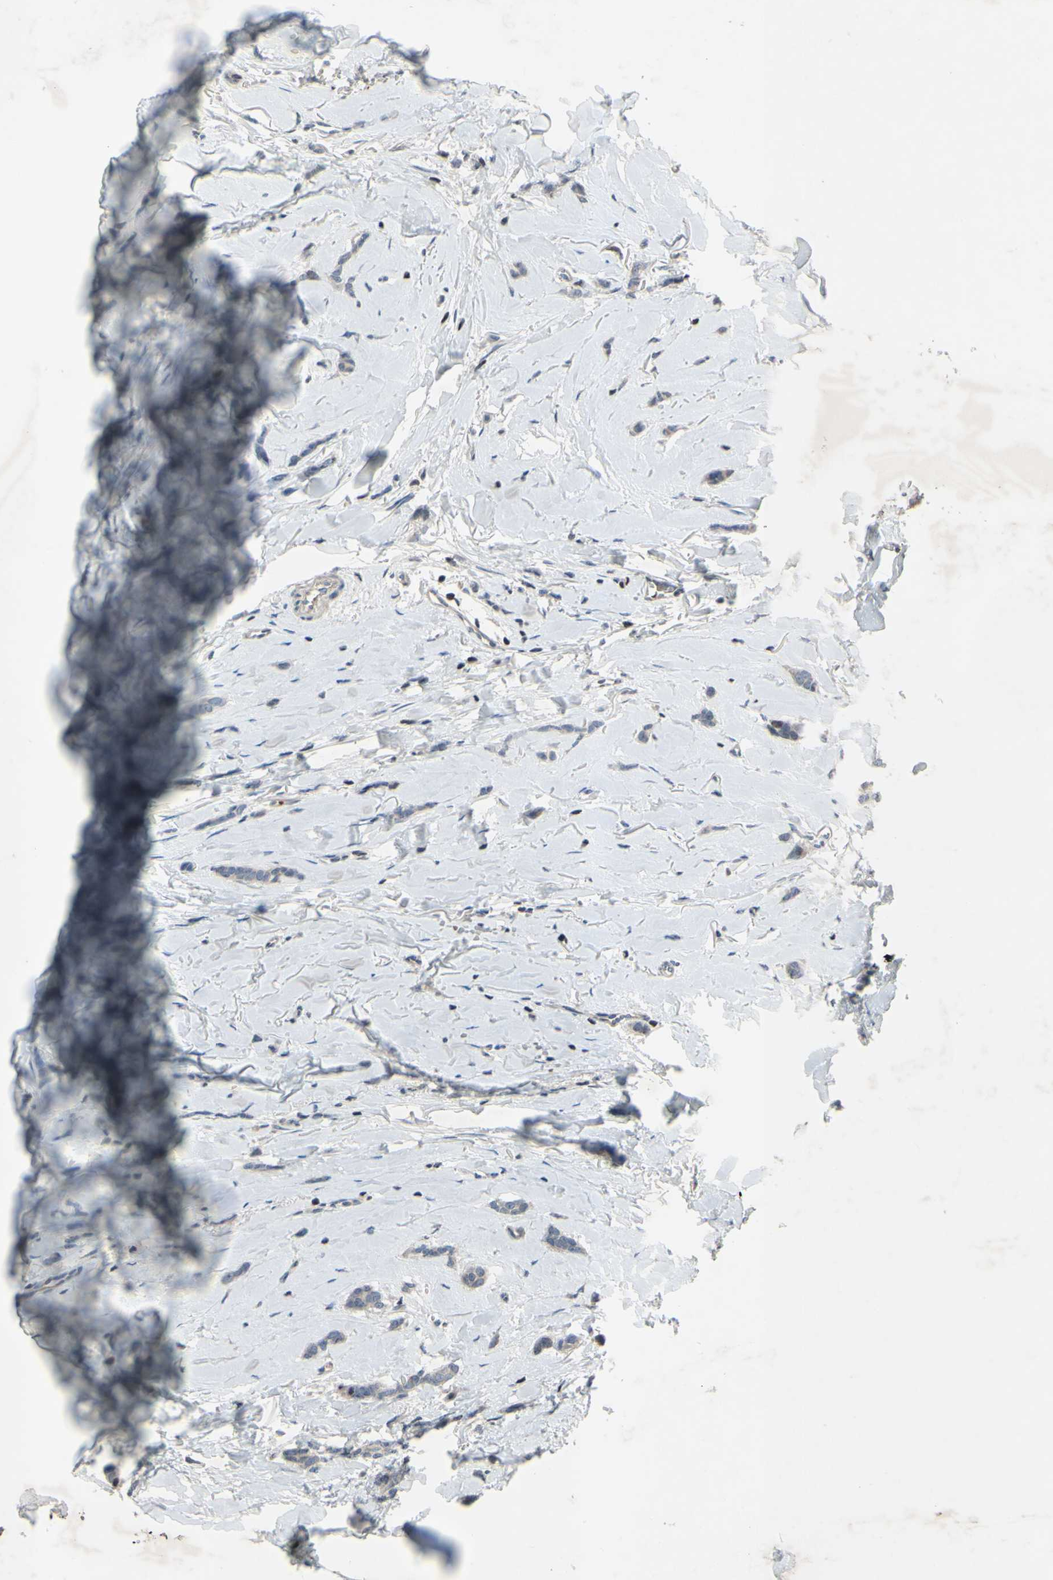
{"staining": {"intensity": "negative", "quantity": "none", "location": "none"}, "tissue": "breast cancer", "cell_type": "Tumor cells", "image_type": "cancer", "snomed": [{"axis": "morphology", "description": "Lobular carcinoma"}, {"axis": "topography", "description": "Skin"}, {"axis": "topography", "description": "Breast"}], "caption": "An IHC histopathology image of breast cancer (lobular carcinoma) is shown. There is no staining in tumor cells of breast cancer (lobular carcinoma). Nuclei are stained in blue.", "gene": "ARG1", "patient": {"sex": "female", "age": 46}}